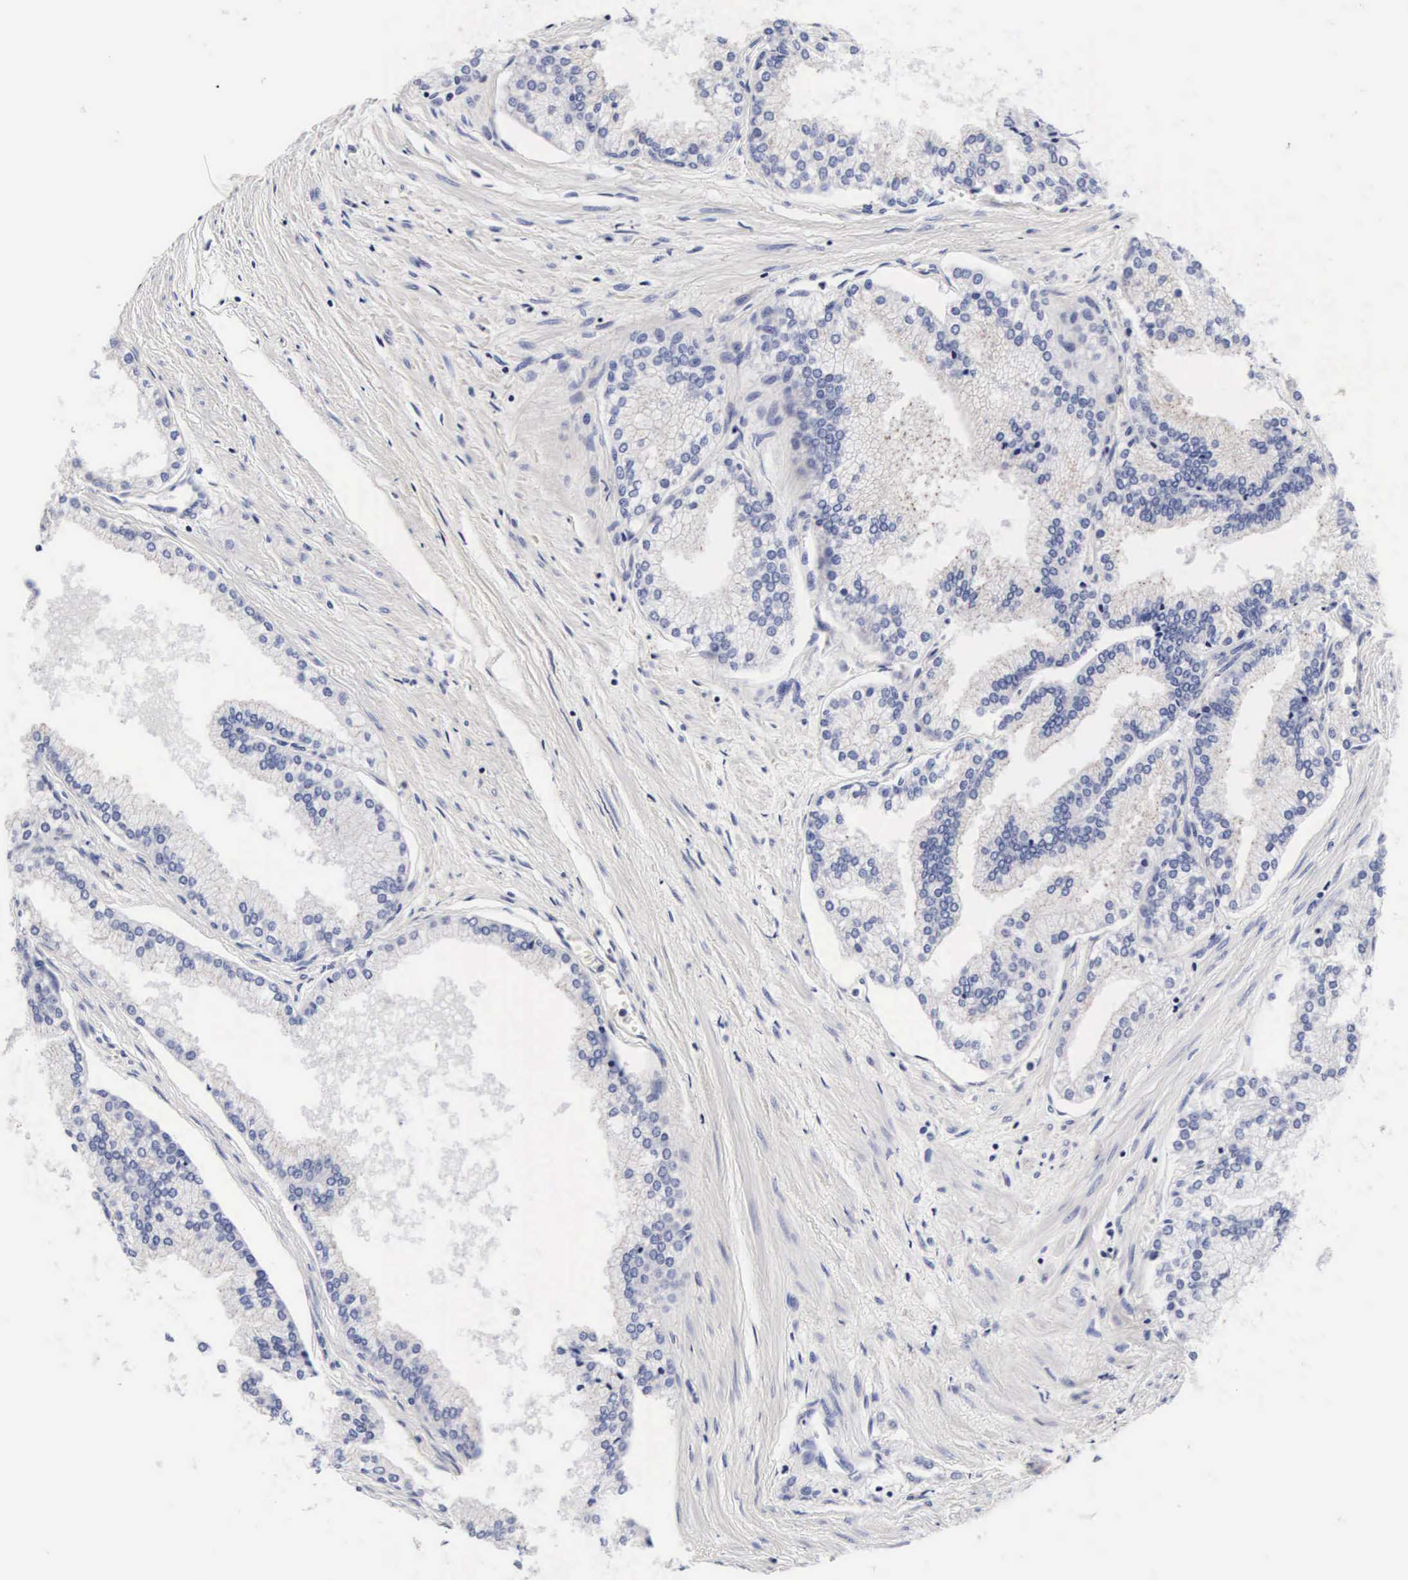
{"staining": {"intensity": "weak", "quantity": "<25%", "location": "cytoplasmic/membranous"}, "tissue": "prostate", "cell_type": "Glandular cells", "image_type": "normal", "snomed": [{"axis": "morphology", "description": "Normal tissue, NOS"}, {"axis": "topography", "description": "Prostate"}], "caption": "Immunohistochemical staining of unremarkable prostate demonstrates no significant positivity in glandular cells. (DAB IHC with hematoxylin counter stain).", "gene": "RNASE6", "patient": {"sex": "male", "age": 68}}